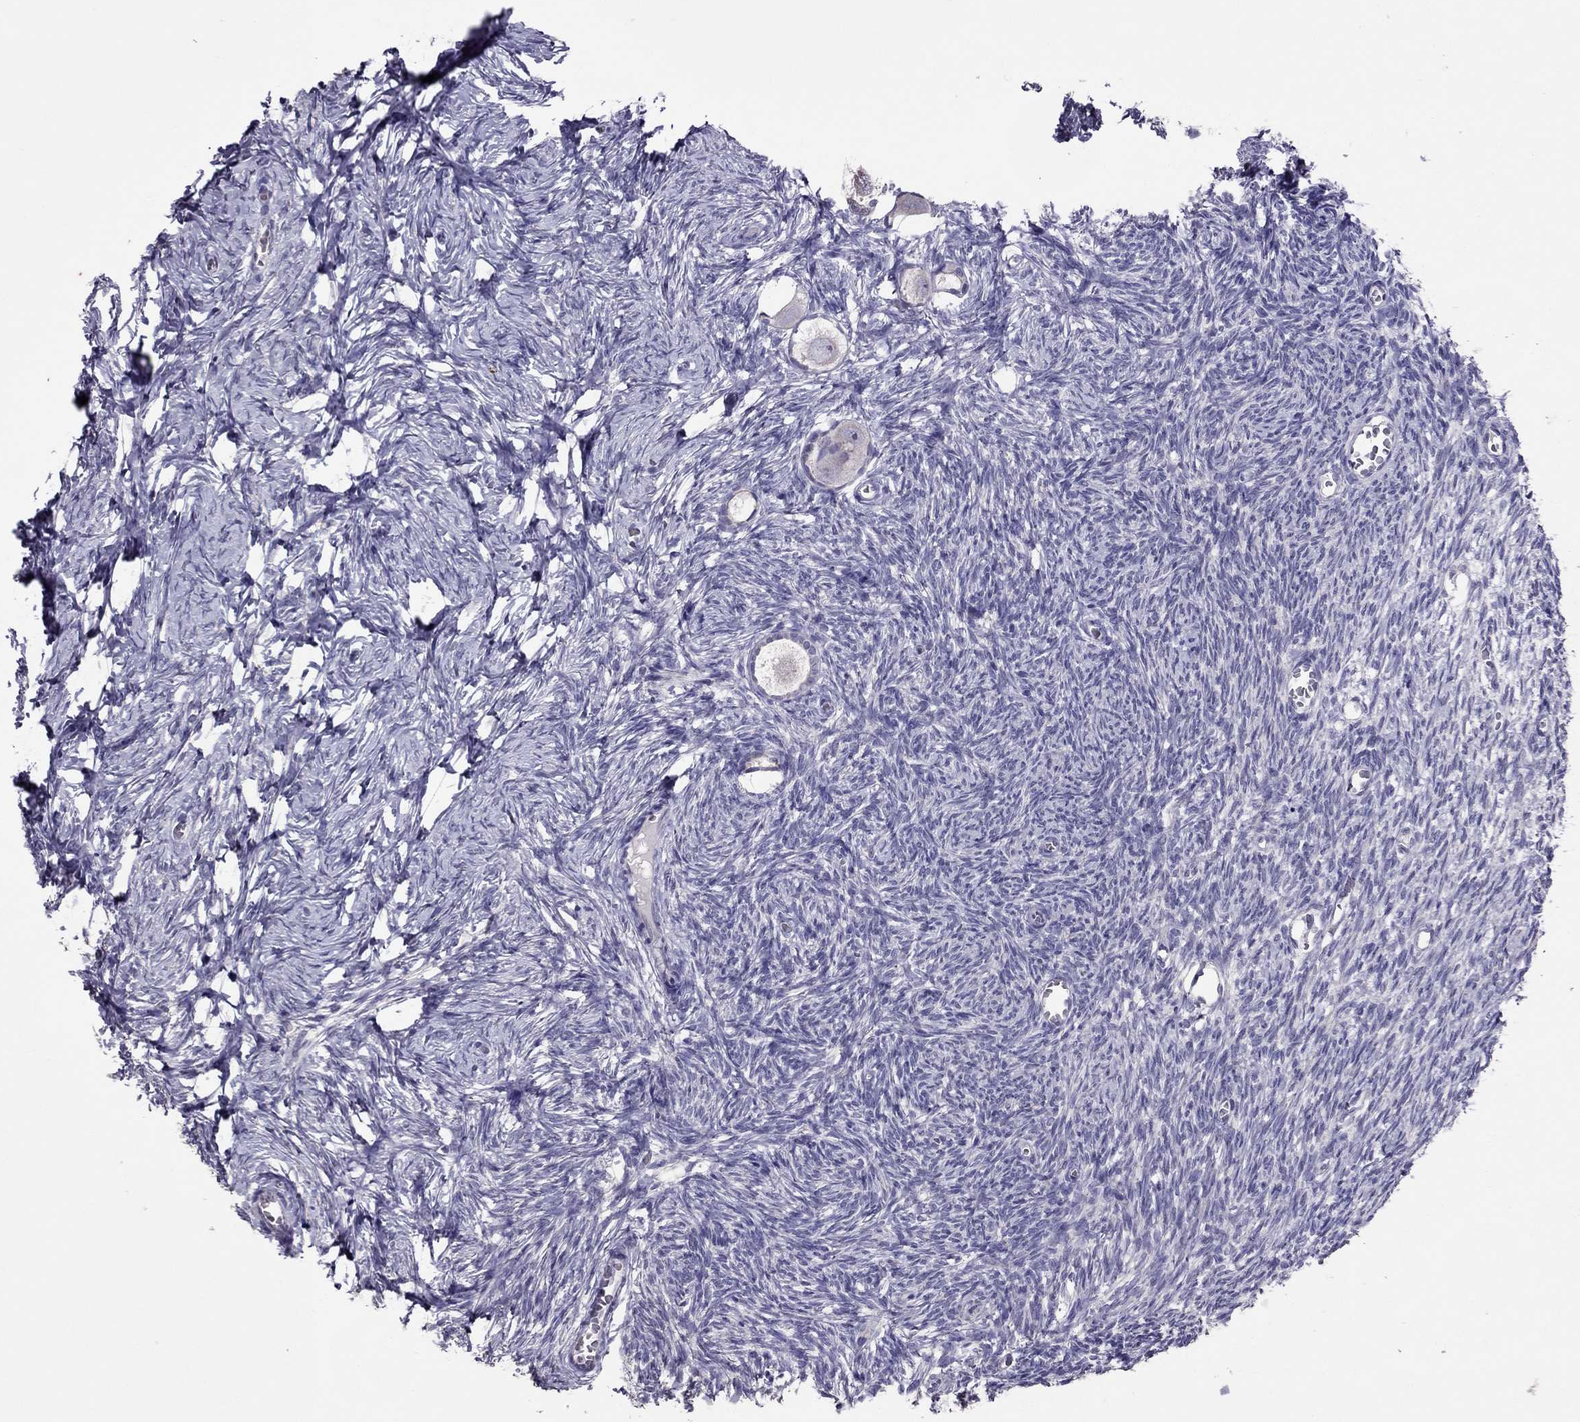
{"staining": {"intensity": "negative", "quantity": "none", "location": "none"}, "tissue": "ovary", "cell_type": "Follicle cells", "image_type": "normal", "snomed": [{"axis": "morphology", "description": "Normal tissue, NOS"}, {"axis": "topography", "description": "Ovary"}], "caption": "This is a photomicrograph of immunohistochemistry (IHC) staining of benign ovary, which shows no staining in follicle cells.", "gene": "LRRC46", "patient": {"sex": "female", "age": 27}}